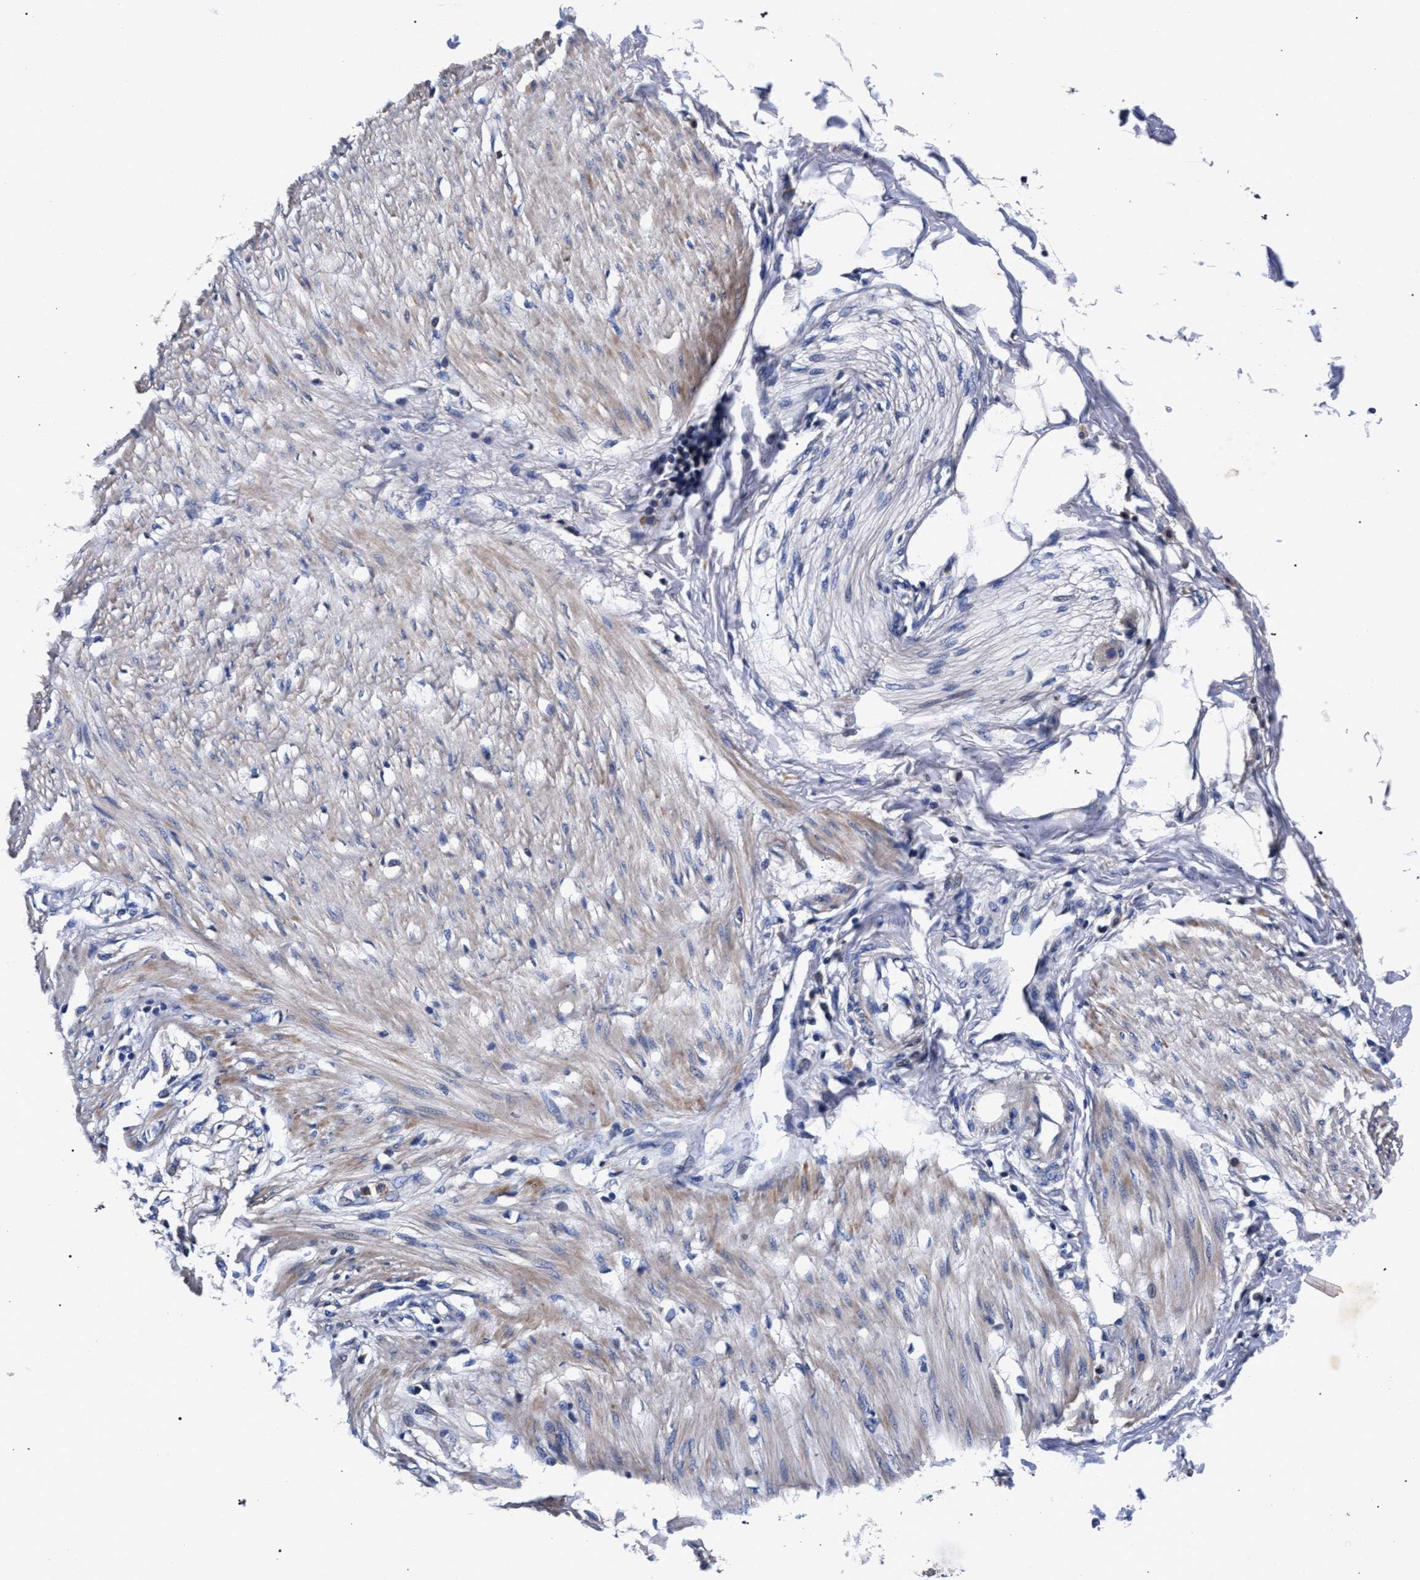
{"staining": {"intensity": "negative", "quantity": "none", "location": "none"}, "tissue": "adipose tissue", "cell_type": "Adipocytes", "image_type": "normal", "snomed": [{"axis": "morphology", "description": "Normal tissue, NOS"}, {"axis": "morphology", "description": "Adenocarcinoma, NOS"}, {"axis": "topography", "description": "Colon"}, {"axis": "topography", "description": "Peripheral nerve tissue"}], "caption": "DAB (3,3'-diaminobenzidine) immunohistochemical staining of unremarkable adipose tissue displays no significant expression in adipocytes.", "gene": "HSD17B14", "patient": {"sex": "male", "age": 14}}